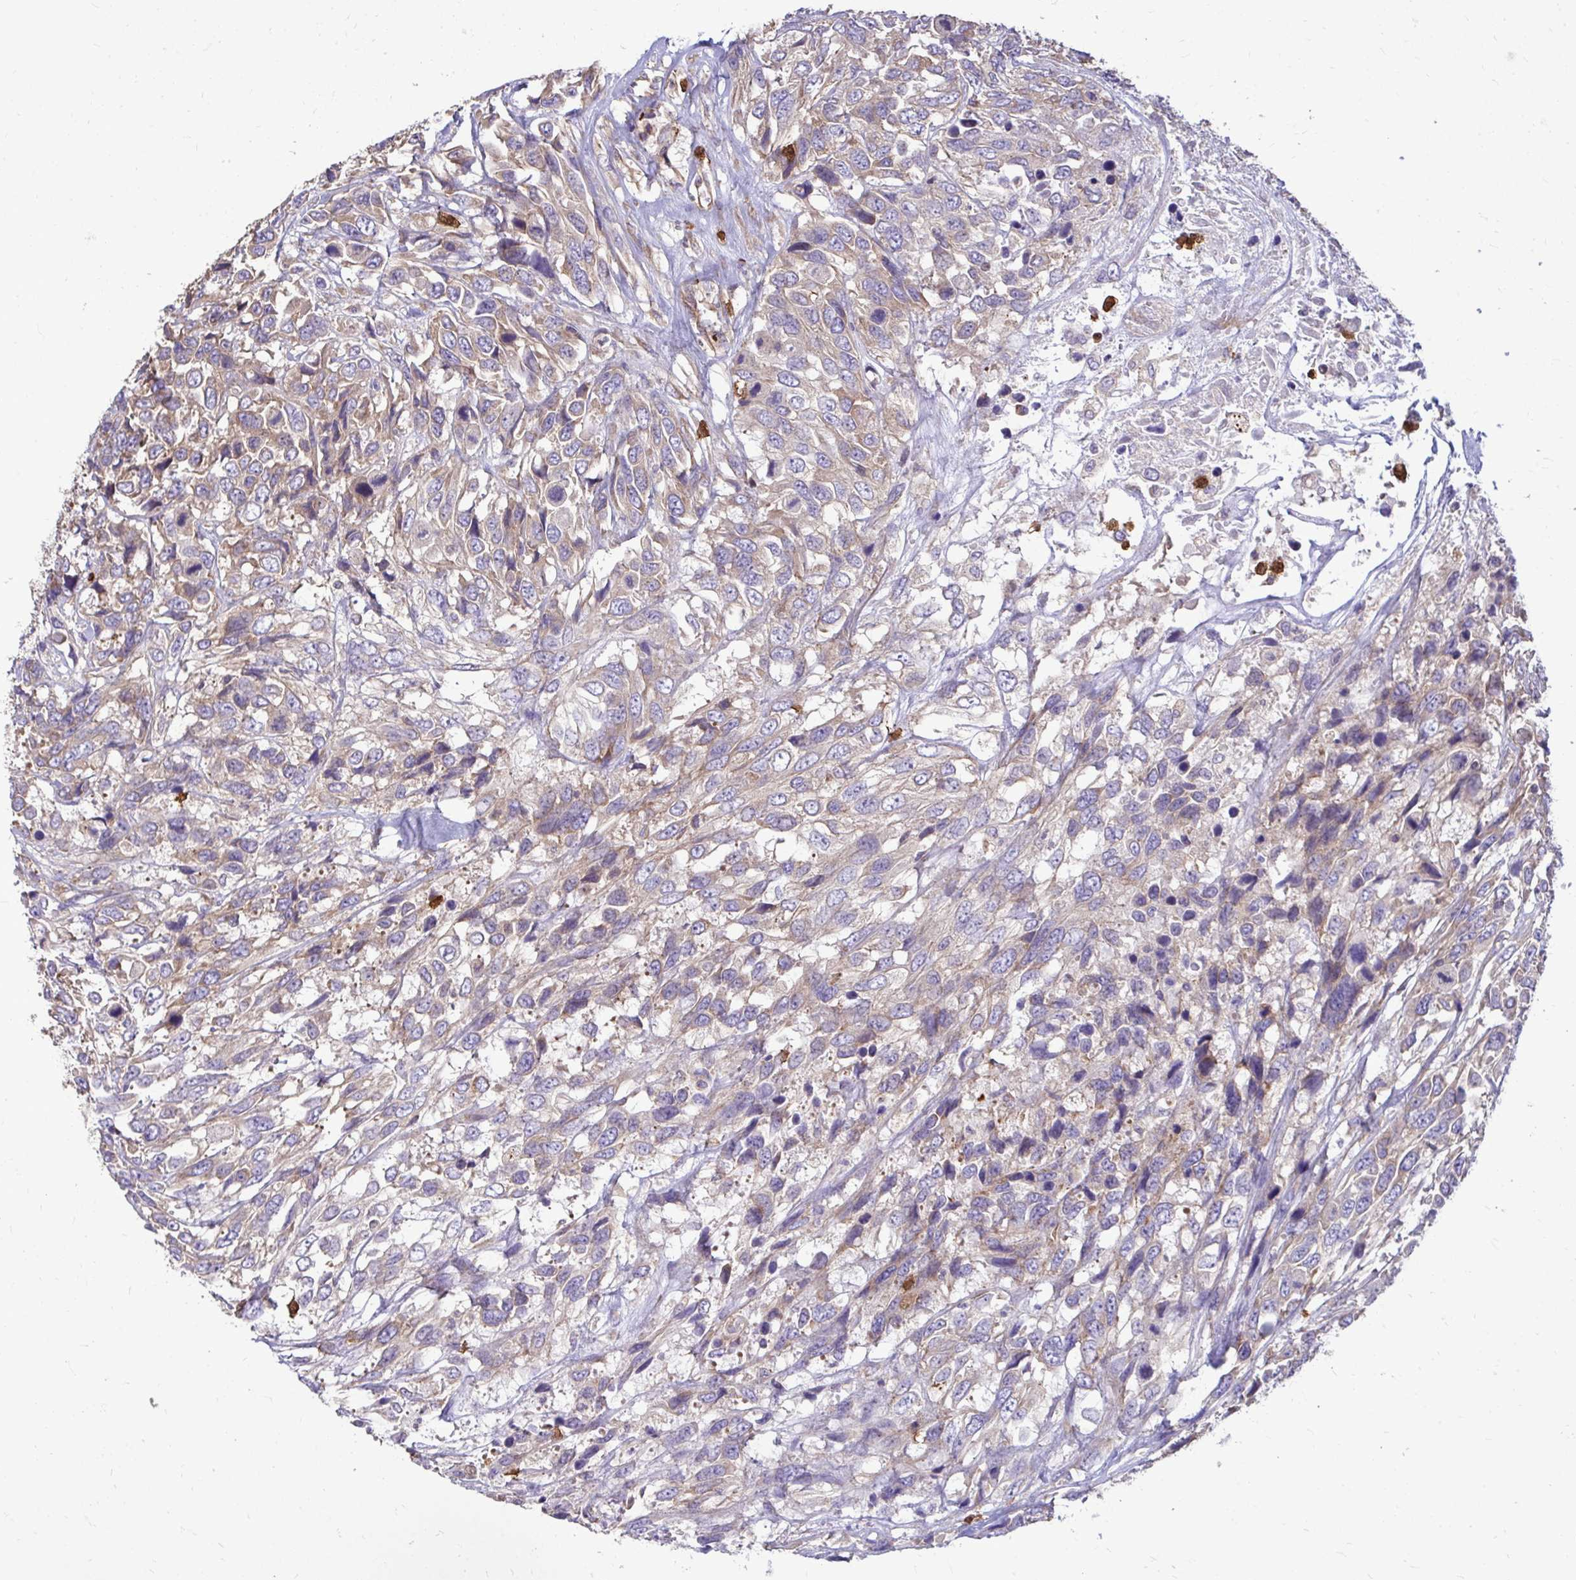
{"staining": {"intensity": "weak", "quantity": "25%-75%", "location": "cytoplasmic/membranous"}, "tissue": "urothelial cancer", "cell_type": "Tumor cells", "image_type": "cancer", "snomed": [{"axis": "morphology", "description": "Urothelial carcinoma, High grade"}, {"axis": "topography", "description": "Urinary bladder"}], "caption": "DAB (3,3'-diaminobenzidine) immunohistochemical staining of urothelial cancer shows weak cytoplasmic/membranous protein positivity in about 25%-75% of tumor cells. (DAB = brown stain, brightfield microscopy at high magnification).", "gene": "FMR1", "patient": {"sex": "female", "age": 70}}